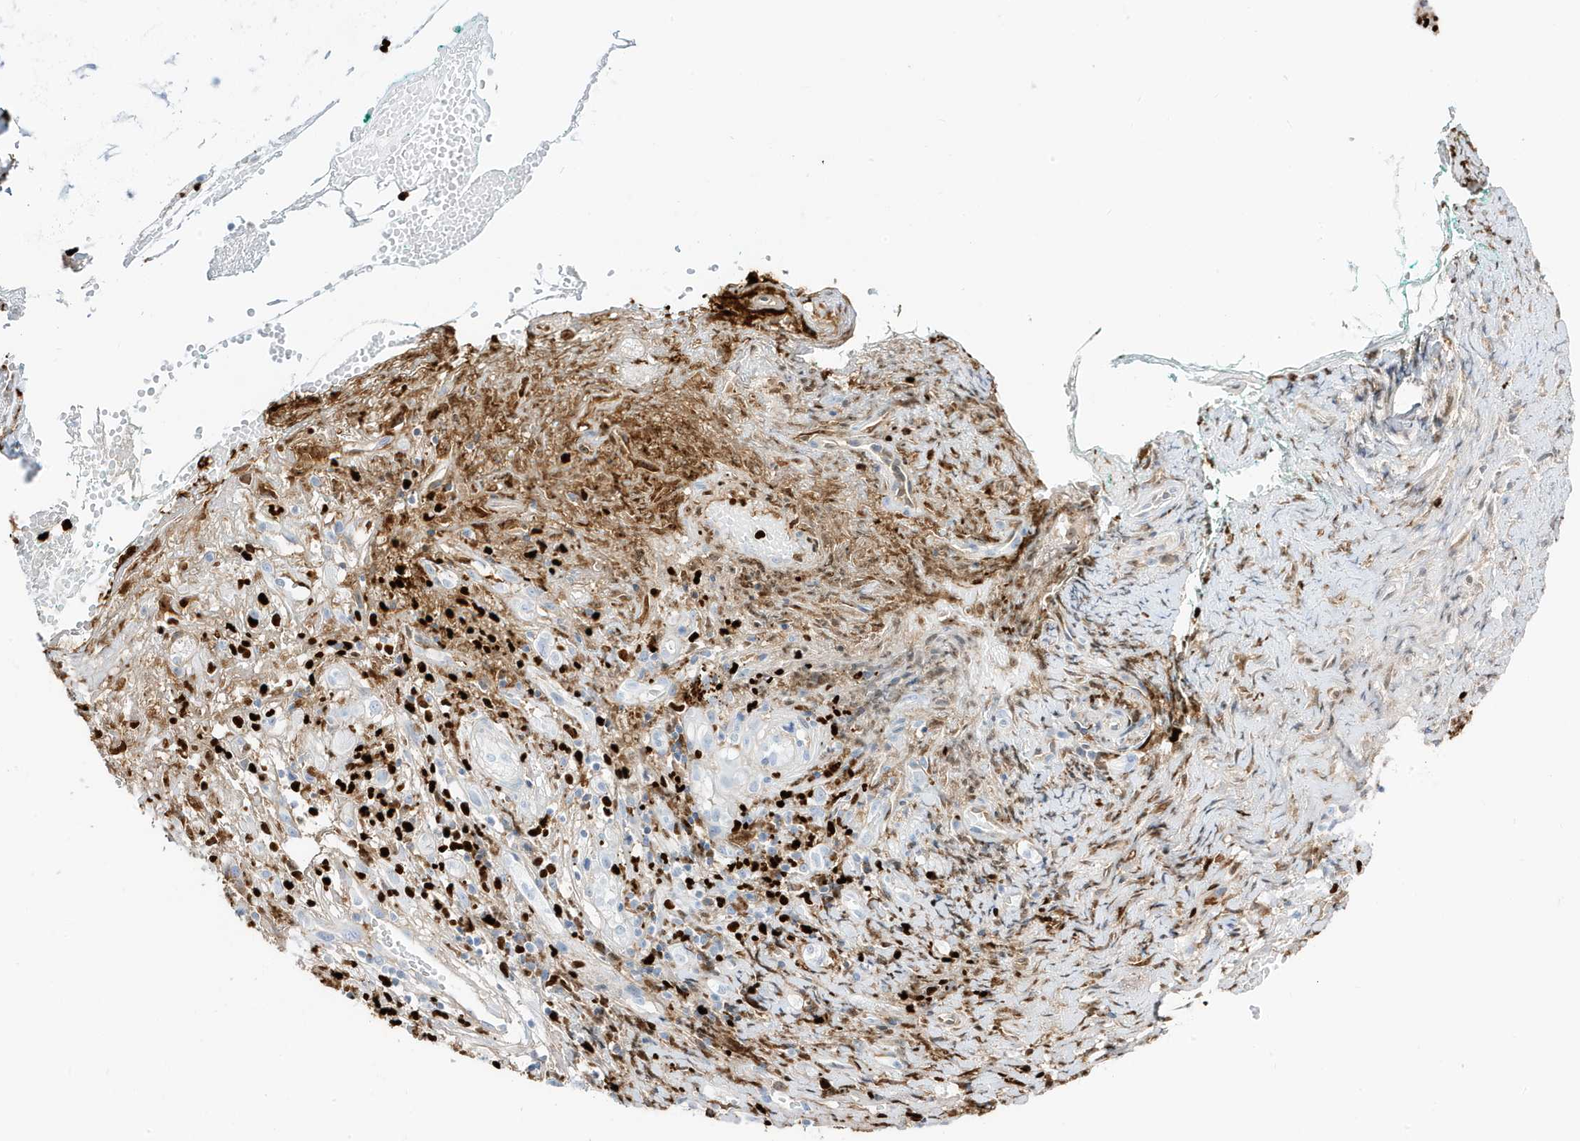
{"staining": {"intensity": "negative", "quantity": "none", "location": "none"}, "tissue": "adipose tissue", "cell_type": "Adipocytes", "image_type": "normal", "snomed": [{"axis": "morphology", "description": "Normal tissue, NOS"}, {"axis": "morphology", "description": "Basal cell carcinoma"}, {"axis": "topography", "description": "Cartilage tissue"}, {"axis": "topography", "description": "Nasopharynx"}, {"axis": "topography", "description": "Oral tissue"}], "caption": "This is a micrograph of immunohistochemistry staining of normal adipose tissue, which shows no expression in adipocytes. Brightfield microscopy of immunohistochemistry (IHC) stained with DAB (brown) and hematoxylin (blue), captured at high magnification.", "gene": "MNDA", "patient": {"sex": "female", "age": 77}}